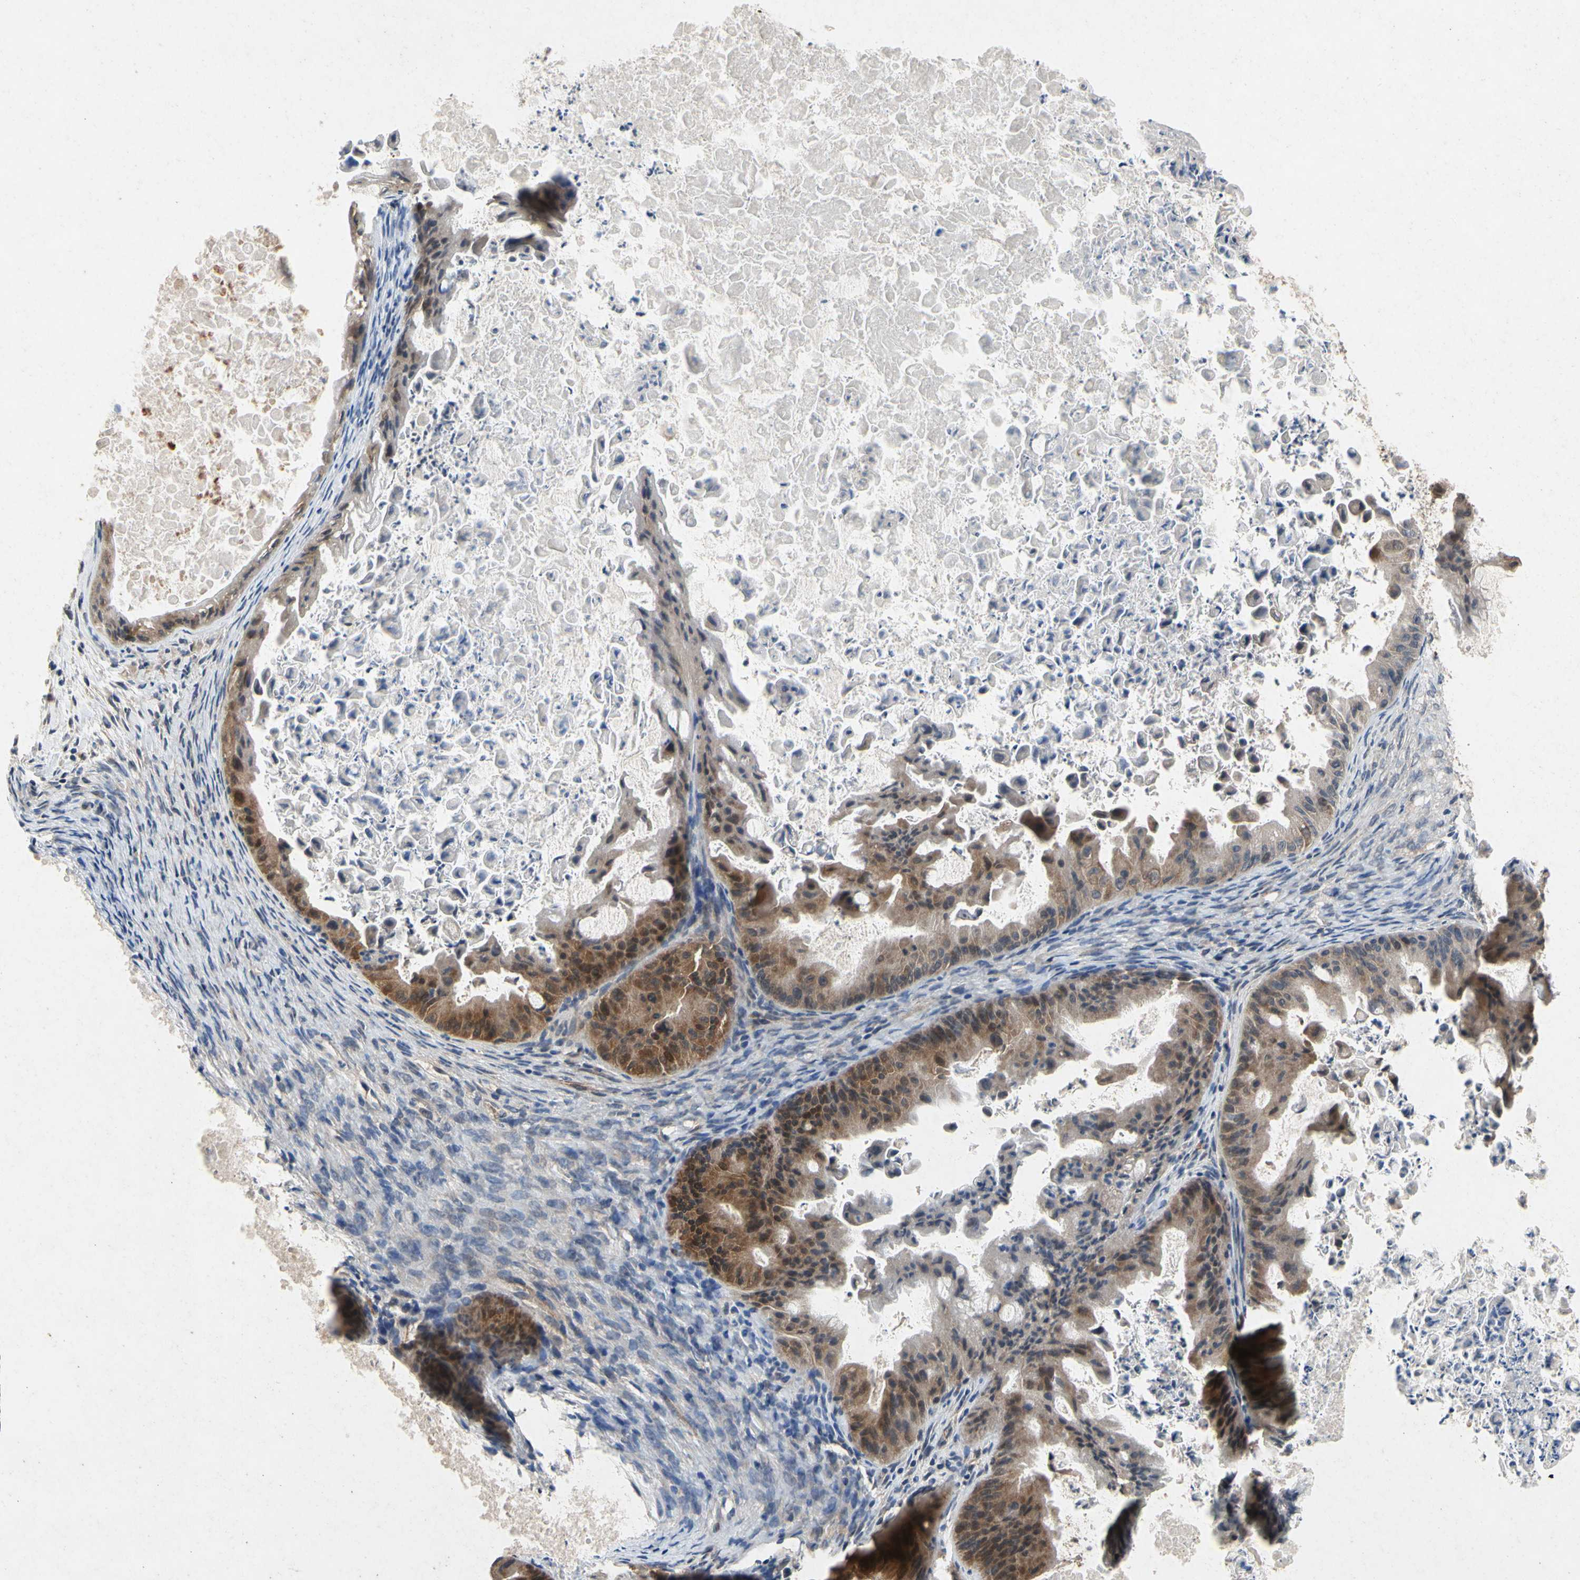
{"staining": {"intensity": "strong", "quantity": ">75%", "location": "cytoplasmic/membranous,nuclear"}, "tissue": "ovarian cancer", "cell_type": "Tumor cells", "image_type": "cancer", "snomed": [{"axis": "morphology", "description": "Cystadenocarcinoma, mucinous, NOS"}, {"axis": "topography", "description": "Ovary"}], "caption": "This image displays immunohistochemistry staining of ovarian mucinous cystadenocarcinoma, with high strong cytoplasmic/membranous and nuclear staining in about >75% of tumor cells.", "gene": "RPS6KA1", "patient": {"sex": "female", "age": 37}}